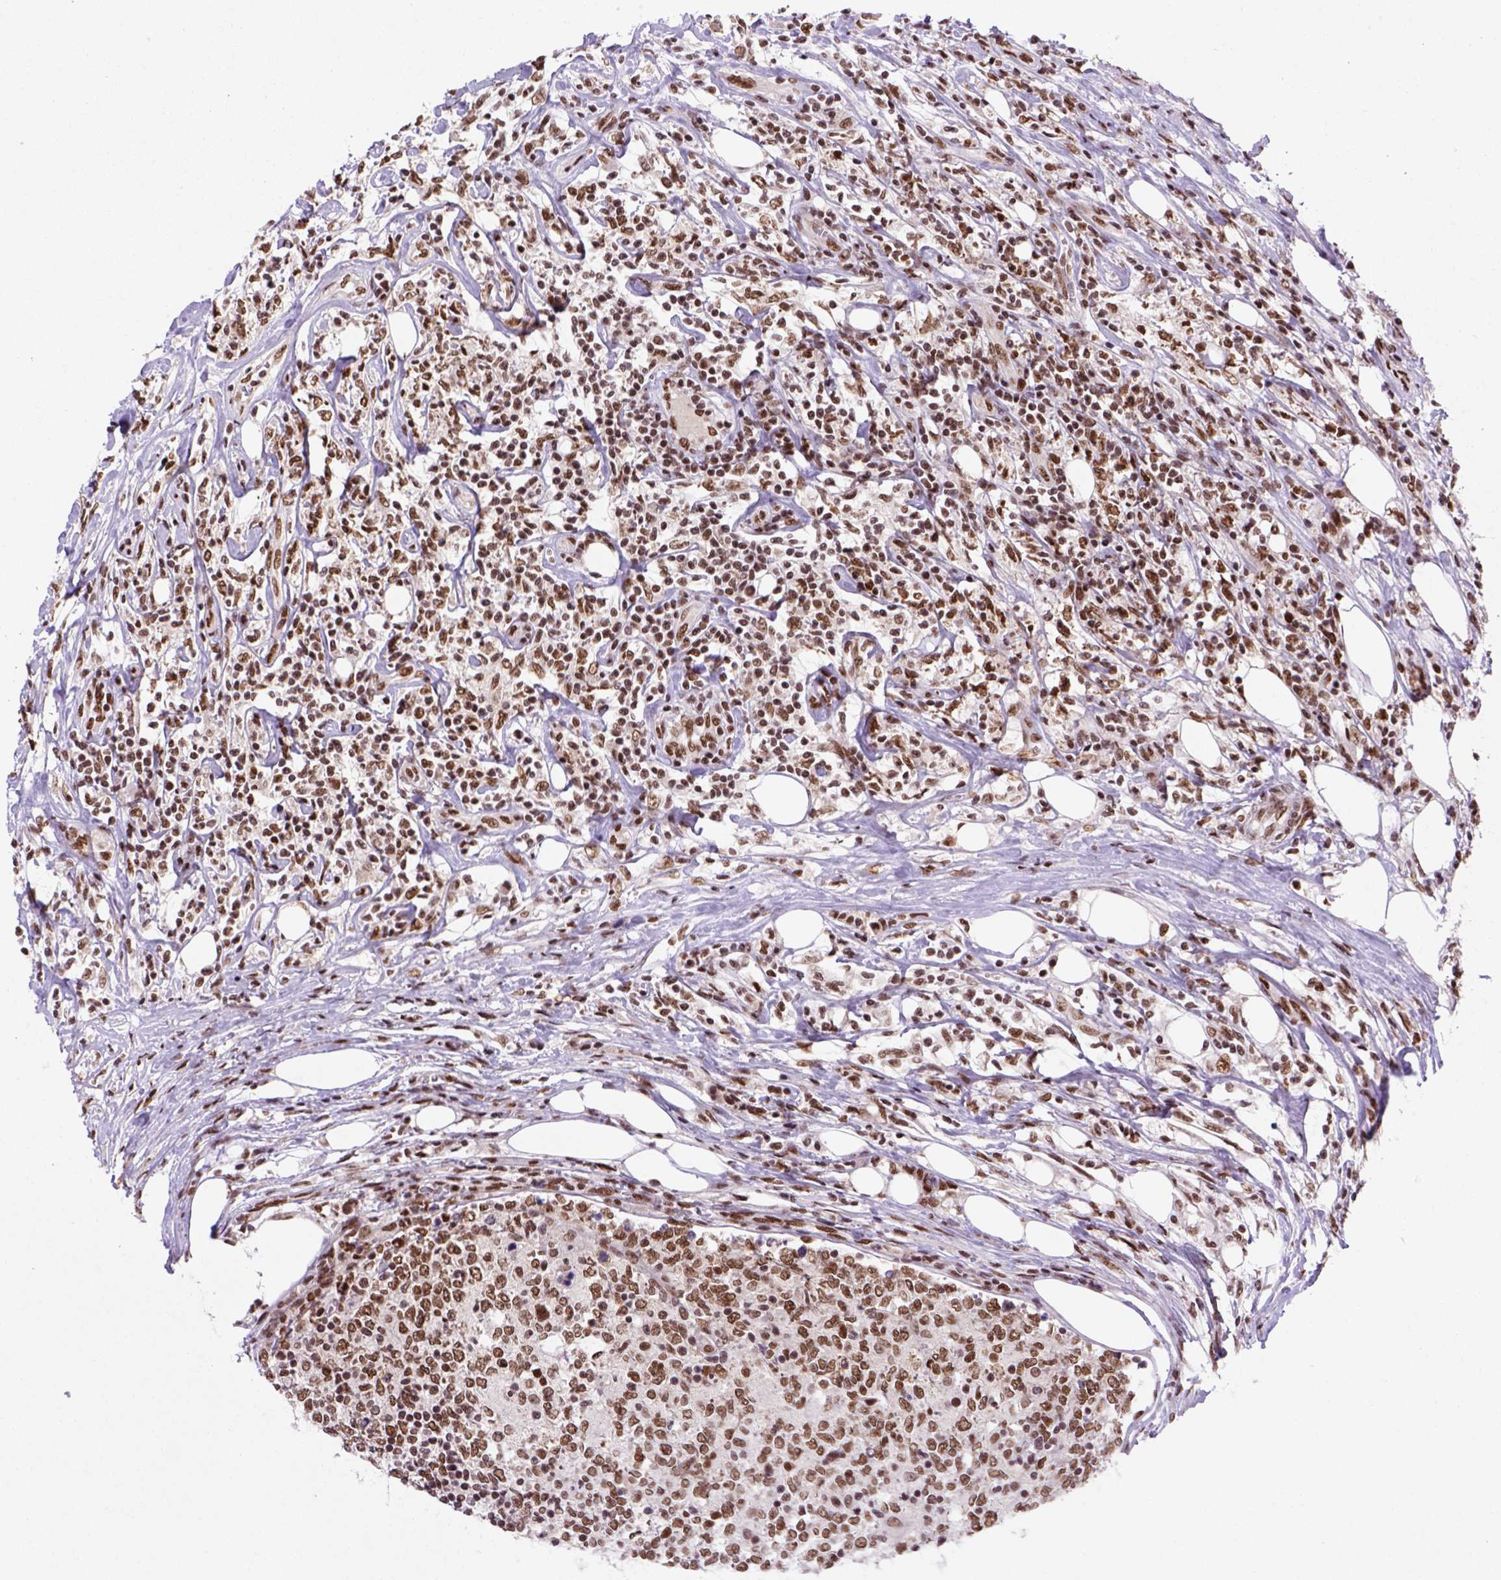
{"staining": {"intensity": "moderate", "quantity": ">75%", "location": "nuclear"}, "tissue": "lymphoma", "cell_type": "Tumor cells", "image_type": "cancer", "snomed": [{"axis": "morphology", "description": "Malignant lymphoma, non-Hodgkin's type, High grade"}, {"axis": "topography", "description": "Lymph node"}], "caption": "Approximately >75% of tumor cells in malignant lymphoma, non-Hodgkin's type (high-grade) show moderate nuclear protein positivity as visualized by brown immunohistochemical staining.", "gene": "NSMCE2", "patient": {"sex": "female", "age": 84}}